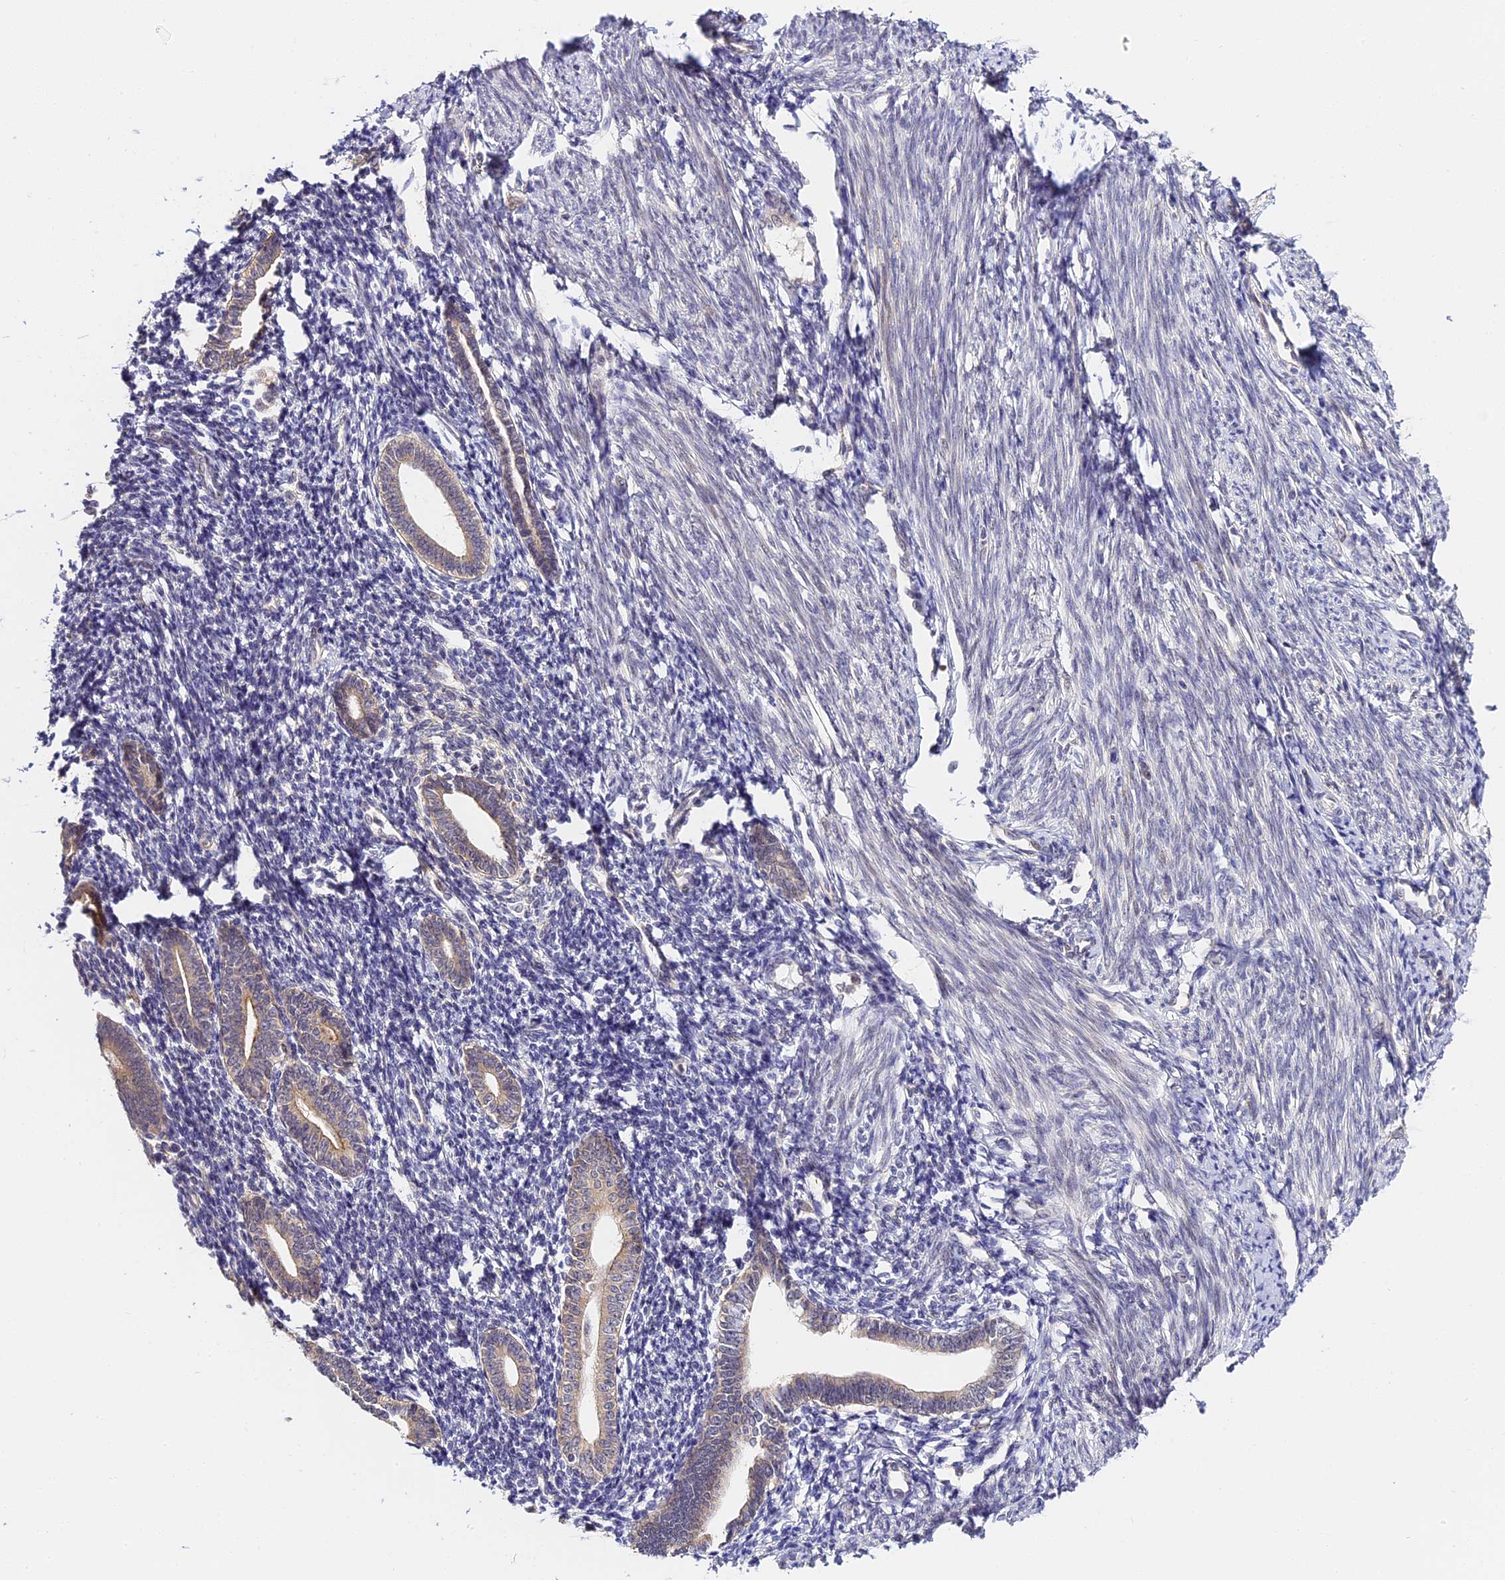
{"staining": {"intensity": "weak", "quantity": "25%-75%", "location": "cytoplasmic/membranous"}, "tissue": "endometrium", "cell_type": "Cells in endometrial stroma", "image_type": "normal", "snomed": [{"axis": "morphology", "description": "Normal tissue, NOS"}, {"axis": "topography", "description": "Endometrium"}], "caption": "Endometrium stained with DAB immunohistochemistry reveals low levels of weak cytoplasmic/membranous staining in about 25%-75% of cells in endometrial stroma. The protein of interest is shown in brown color, while the nuclei are stained blue.", "gene": "IMPACT", "patient": {"sex": "female", "age": 56}}